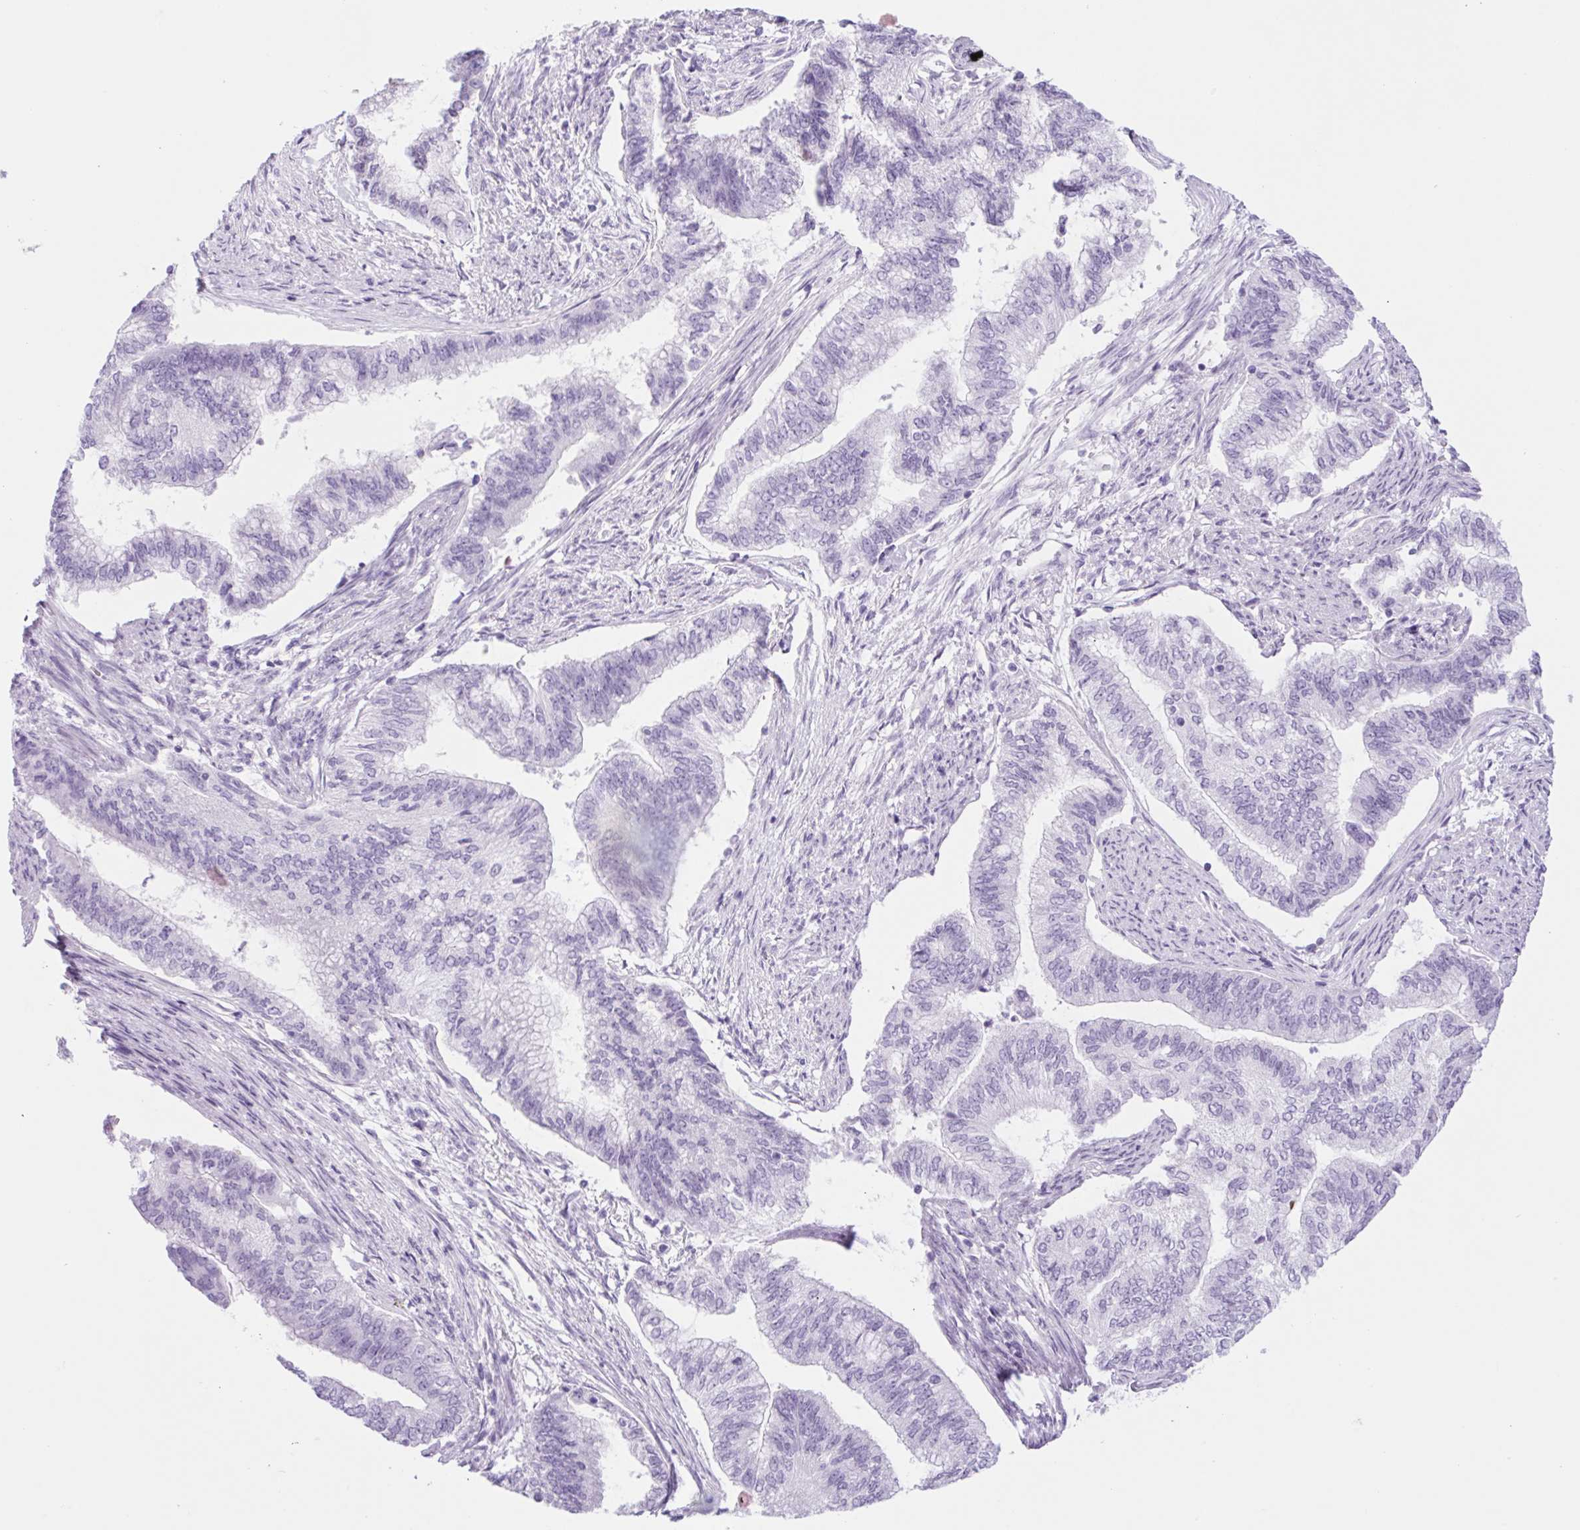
{"staining": {"intensity": "negative", "quantity": "none", "location": "none"}, "tissue": "endometrial cancer", "cell_type": "Tumor cells", "image_type": "cancer", "snomed": [{"axis": "morphology", "description": "Adenocarcinoma, NOS"}, {"axis": "topography", "description": "Endometrium"}], "caption": "IHC of human endometrial adenocarcinoma demonstrates no expression in tumor cells.", "gene": "SPACA5B", "patient": {"sex": "female", "age": 65}}